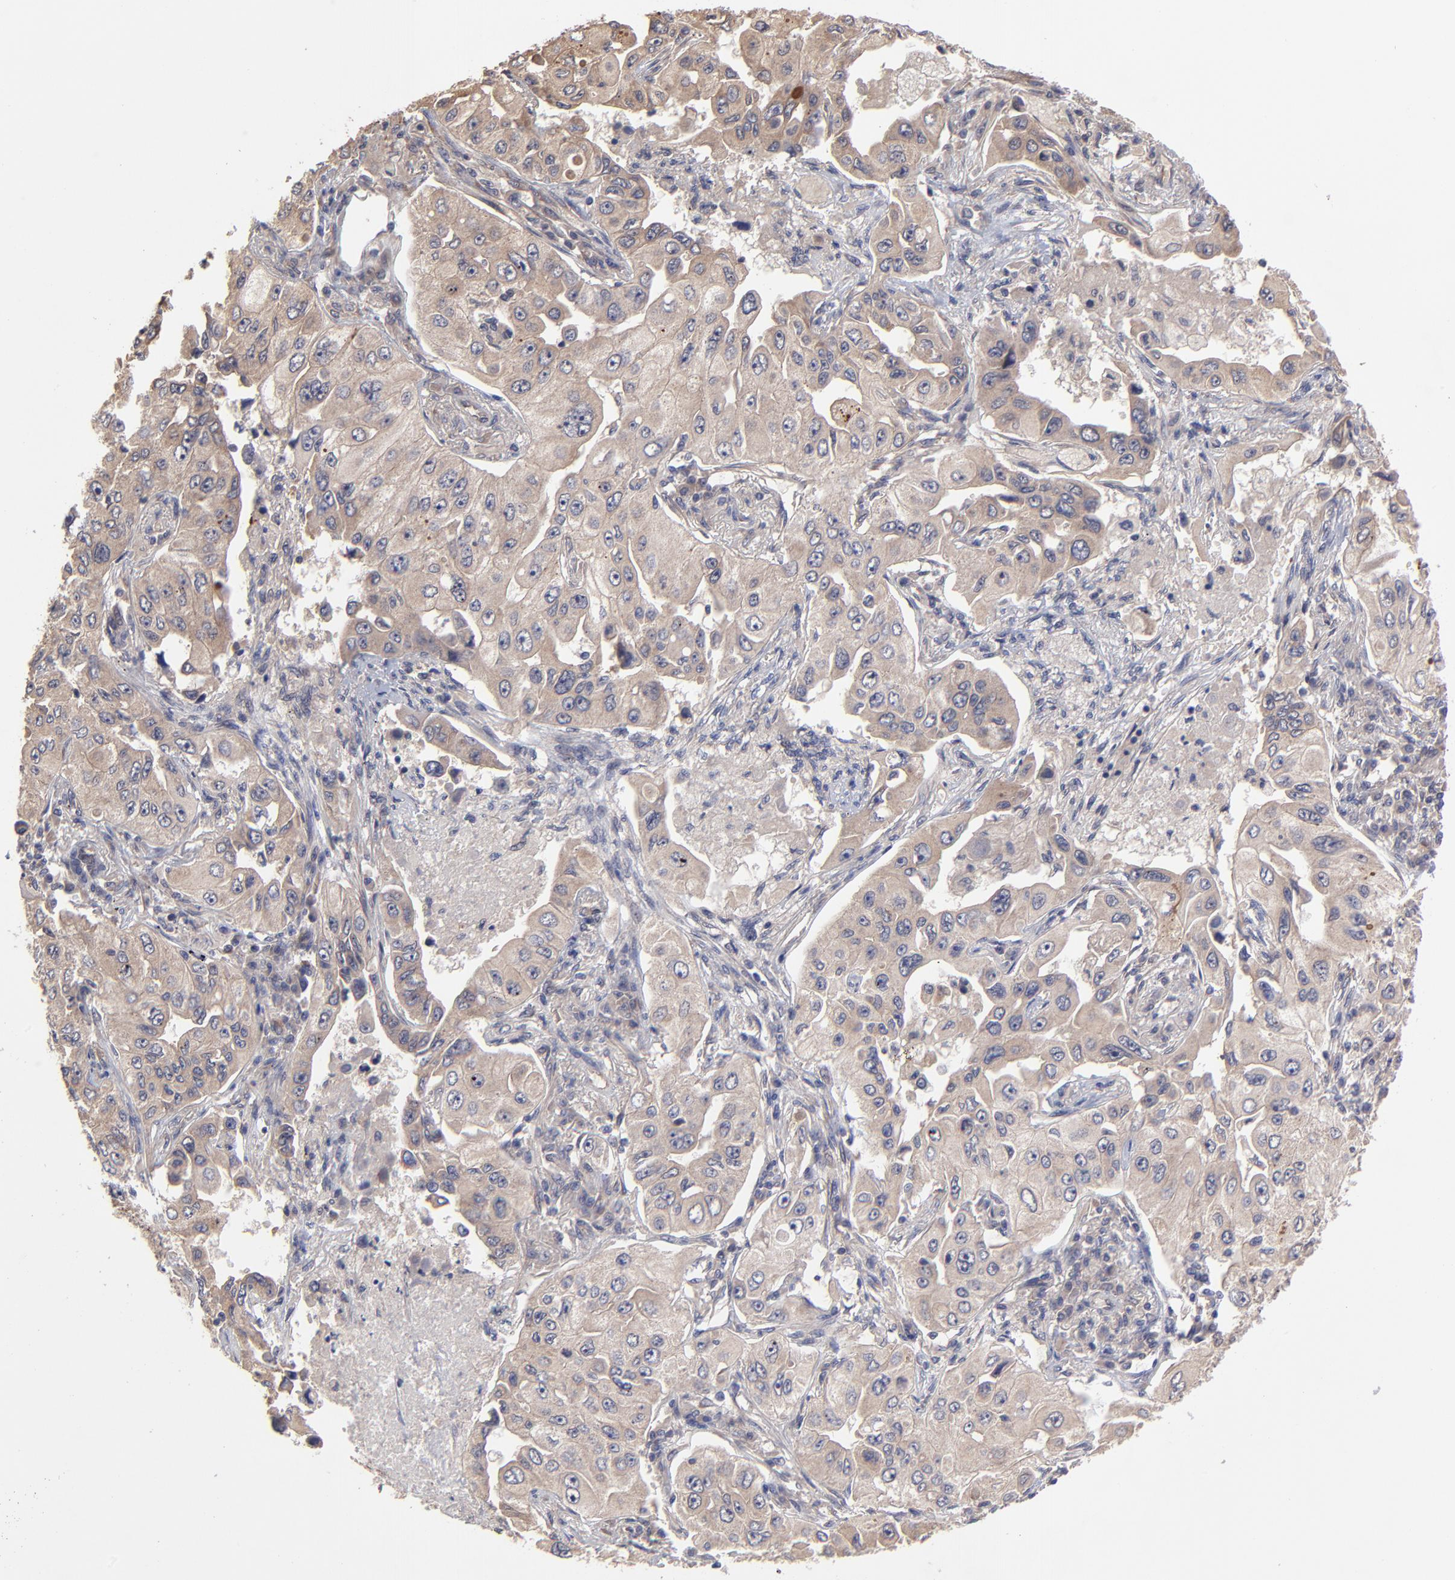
{"staining": {"intensity": "moderate", "quantity": ">75%", "location": "cytoplasmic/membranous"}, "tissue": "lung cancer", "cell_type": "Tumor cells", "image_type": "cancer", "snomed": [{"axis": "morphology", "description": "Adenocarcinoma, NOS"}, {"axis": "topography", "description": "Lung"}], "caption": "Lung adenocarcinoma tissue demonstrates moderate cytoplasmic/membranous staining in approximately >75% of tumor cells (DAB IHC with brightfield microscopy, high magnification).", "gene": "ZNF780B", "patient": {"sex": "male", "age": 84}}